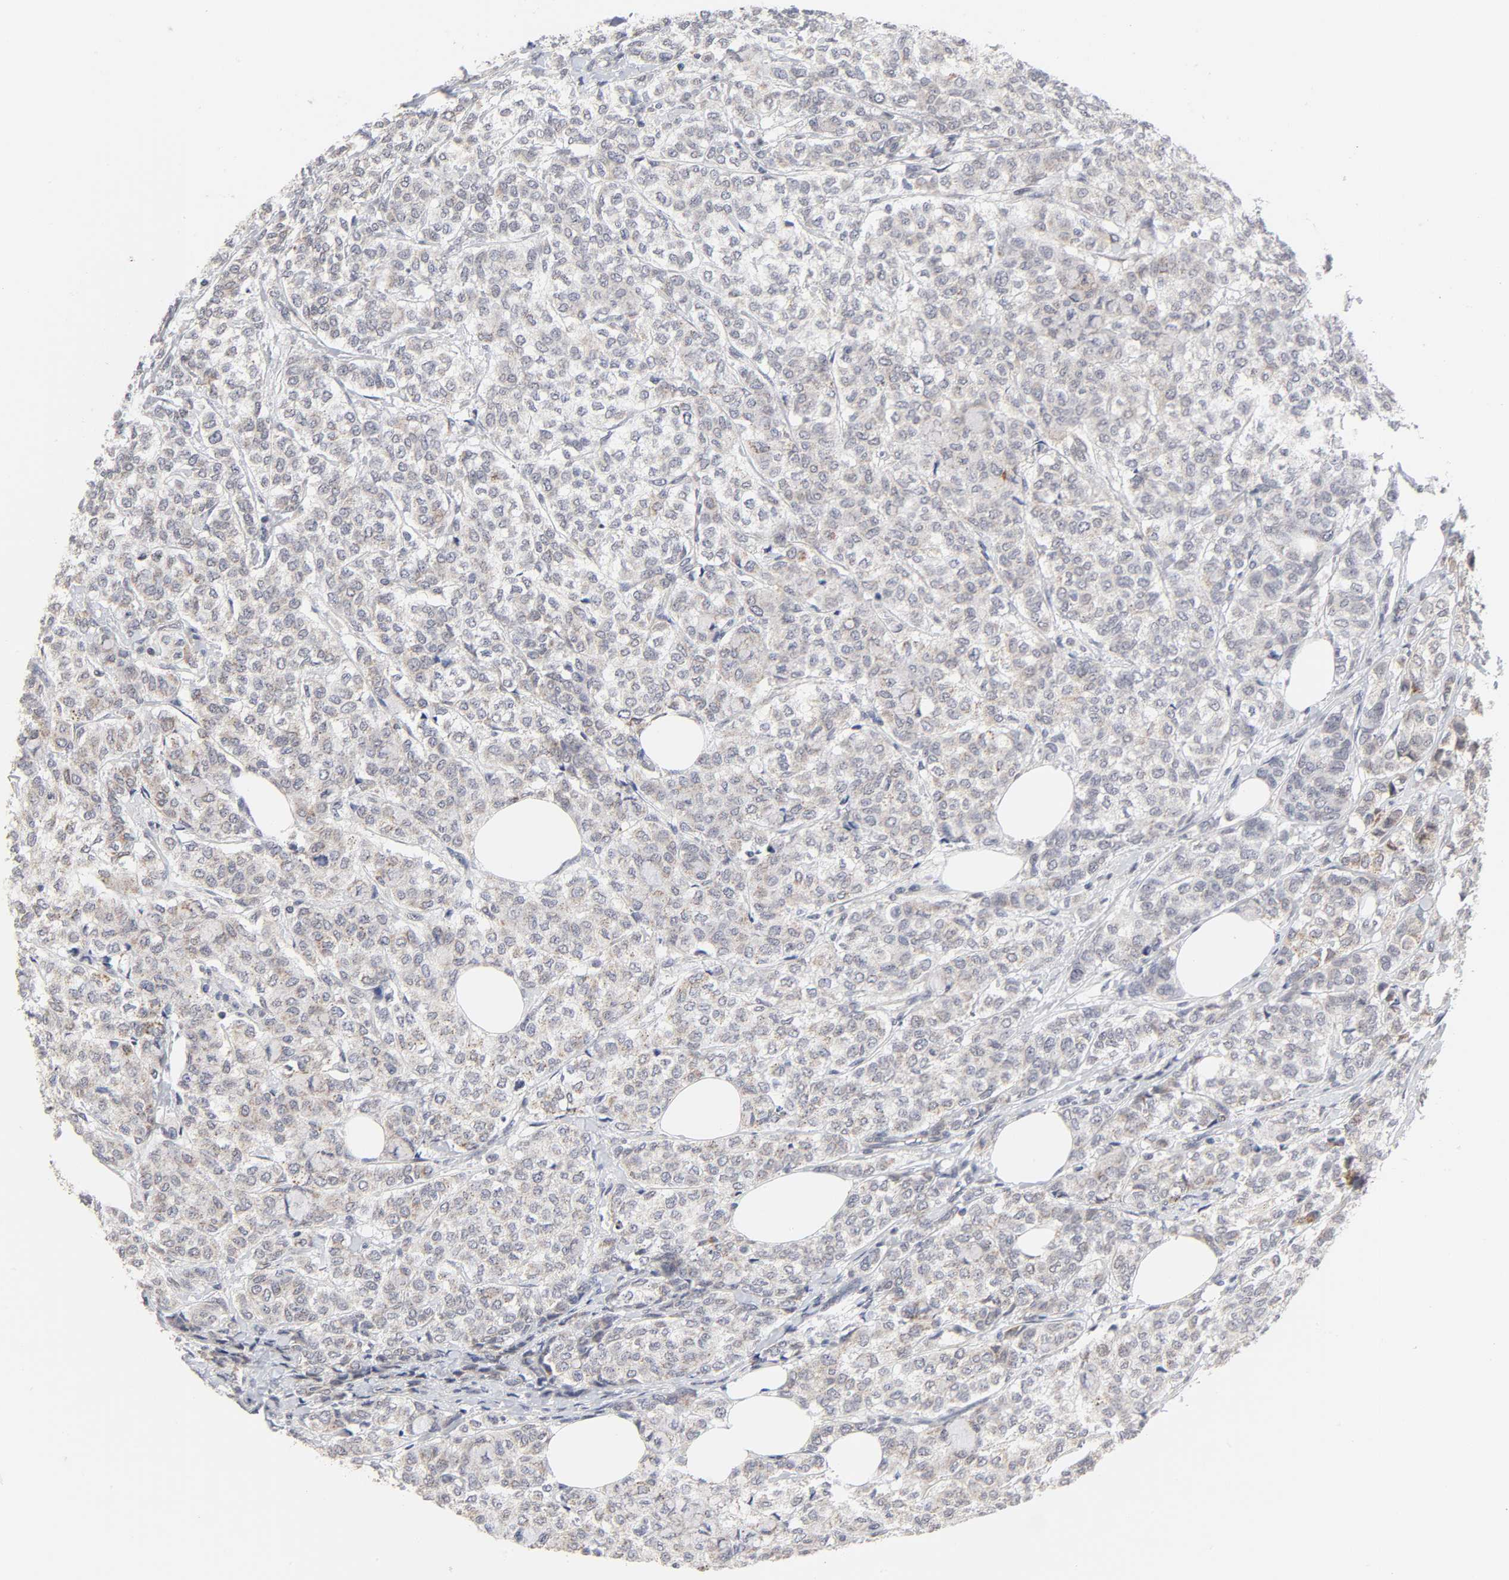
{"staining": {"intensity": "weak", "quantity": "<25%", "location": "cytoplasmic/membranous"}, "tissue": "breast cancer", "cell_type": "Tumor cells", "image_type": "cancer", "snomed": [{"axis": "morphology", "description": "Lobular carcinoma"}, {"axis": "topography", "description": "Breast"}], "caption": "Image shows no protein expression in tumor cells of breast lobular carcinoma tissue.", "gene": "AUH", "patient": {"sex": "female", "age": 60}}